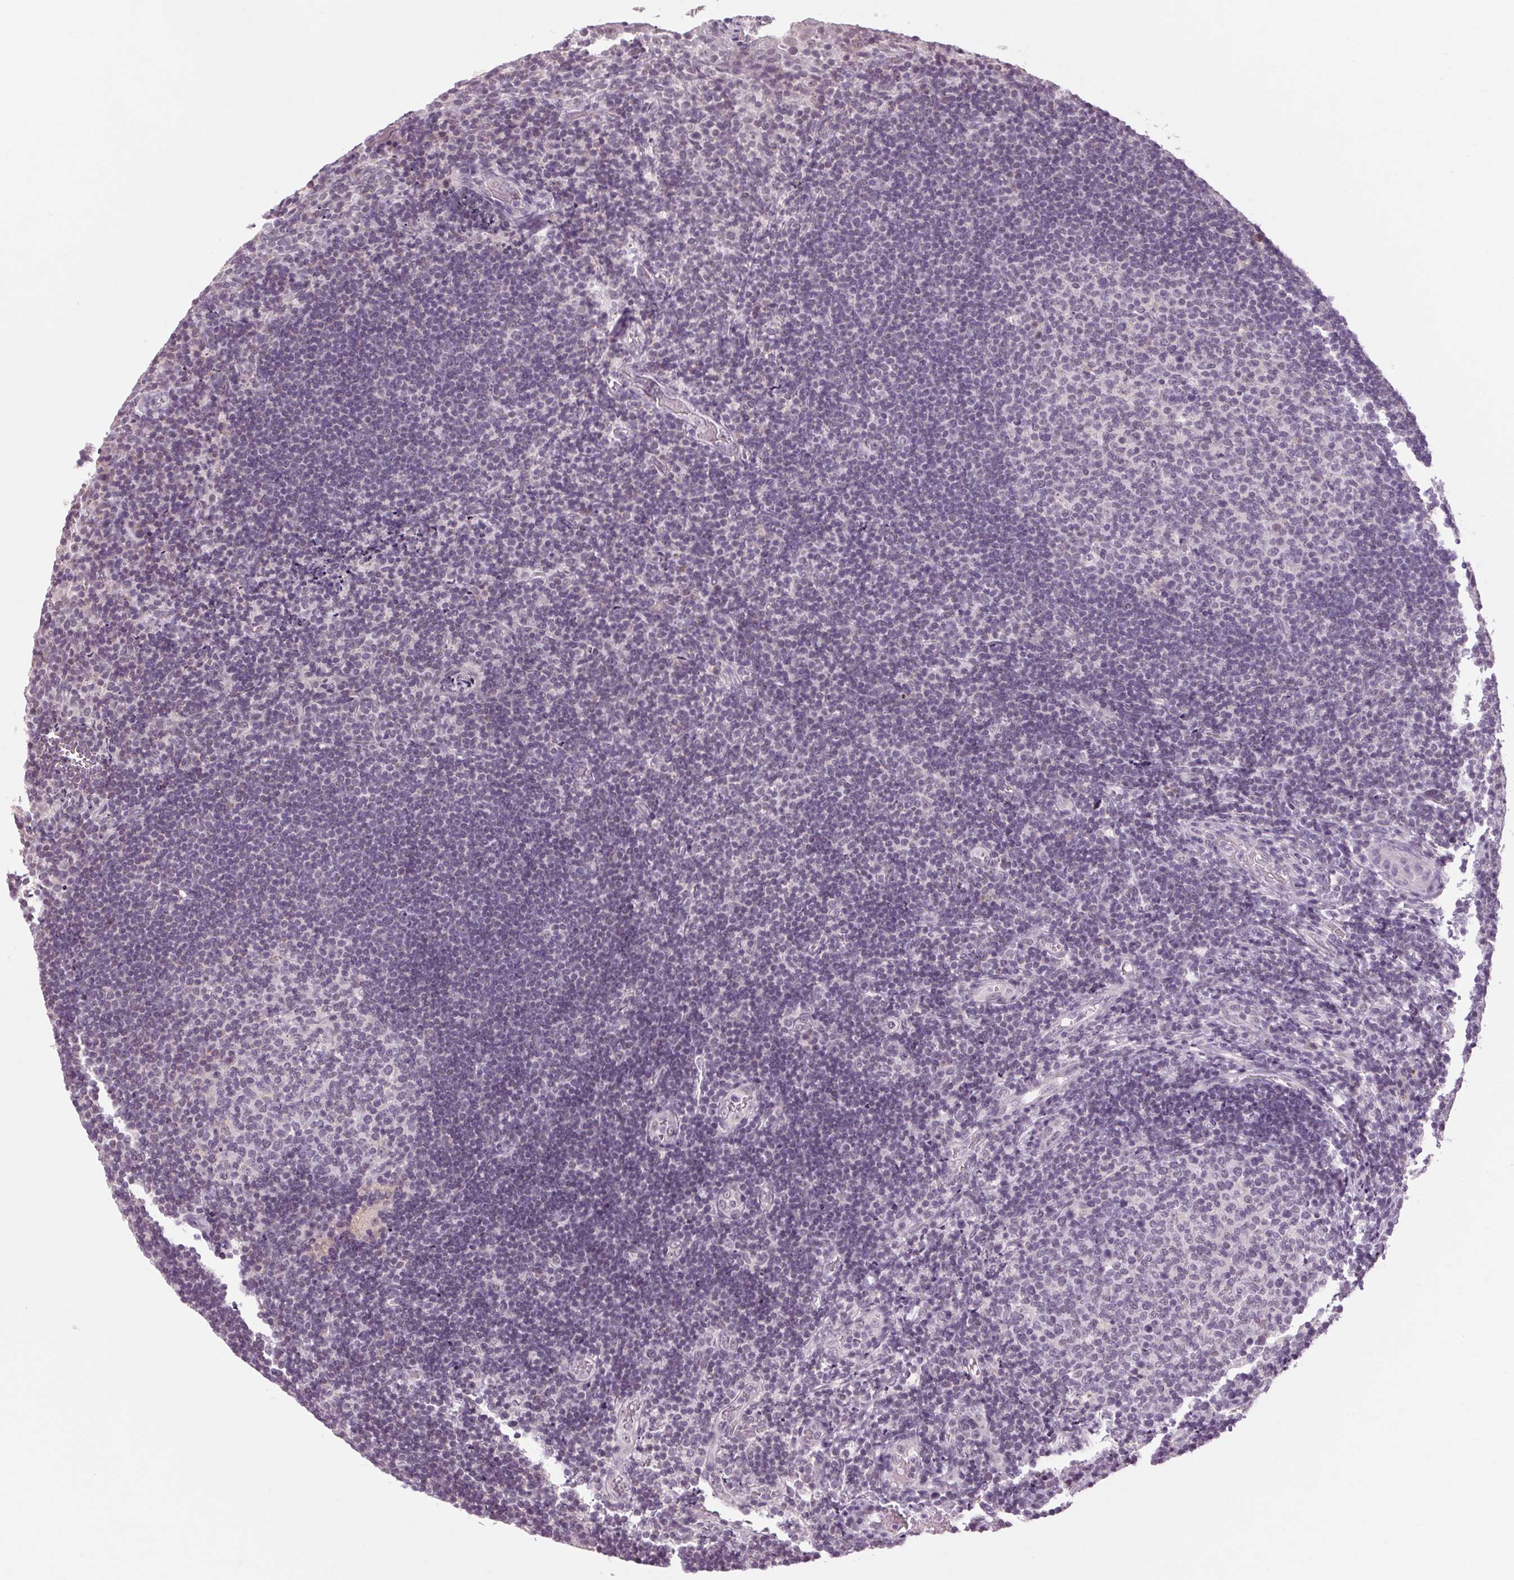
{"staining": {"intensity": "negative", "quantity": "none", "location": "none"}, "tissue": "tonsil", "cell_type": "Germinal center cells", "image_type": "normal", "snomed": [{"axis": "morphology", "description": "Normal tissue, NOS"}, {"axis": "topography", "description": "Tonsil"}], "caption": "IHC photomicrograph of unremarkable tonsil: tonsil stained with DAB (3,3'-diaminobenzidine) exhibits no significant protein staining in germinal center cells. Nuclei are stained in blue.", "gene": "KLHL40", "patient": {"sex": "female", "age": 10}}